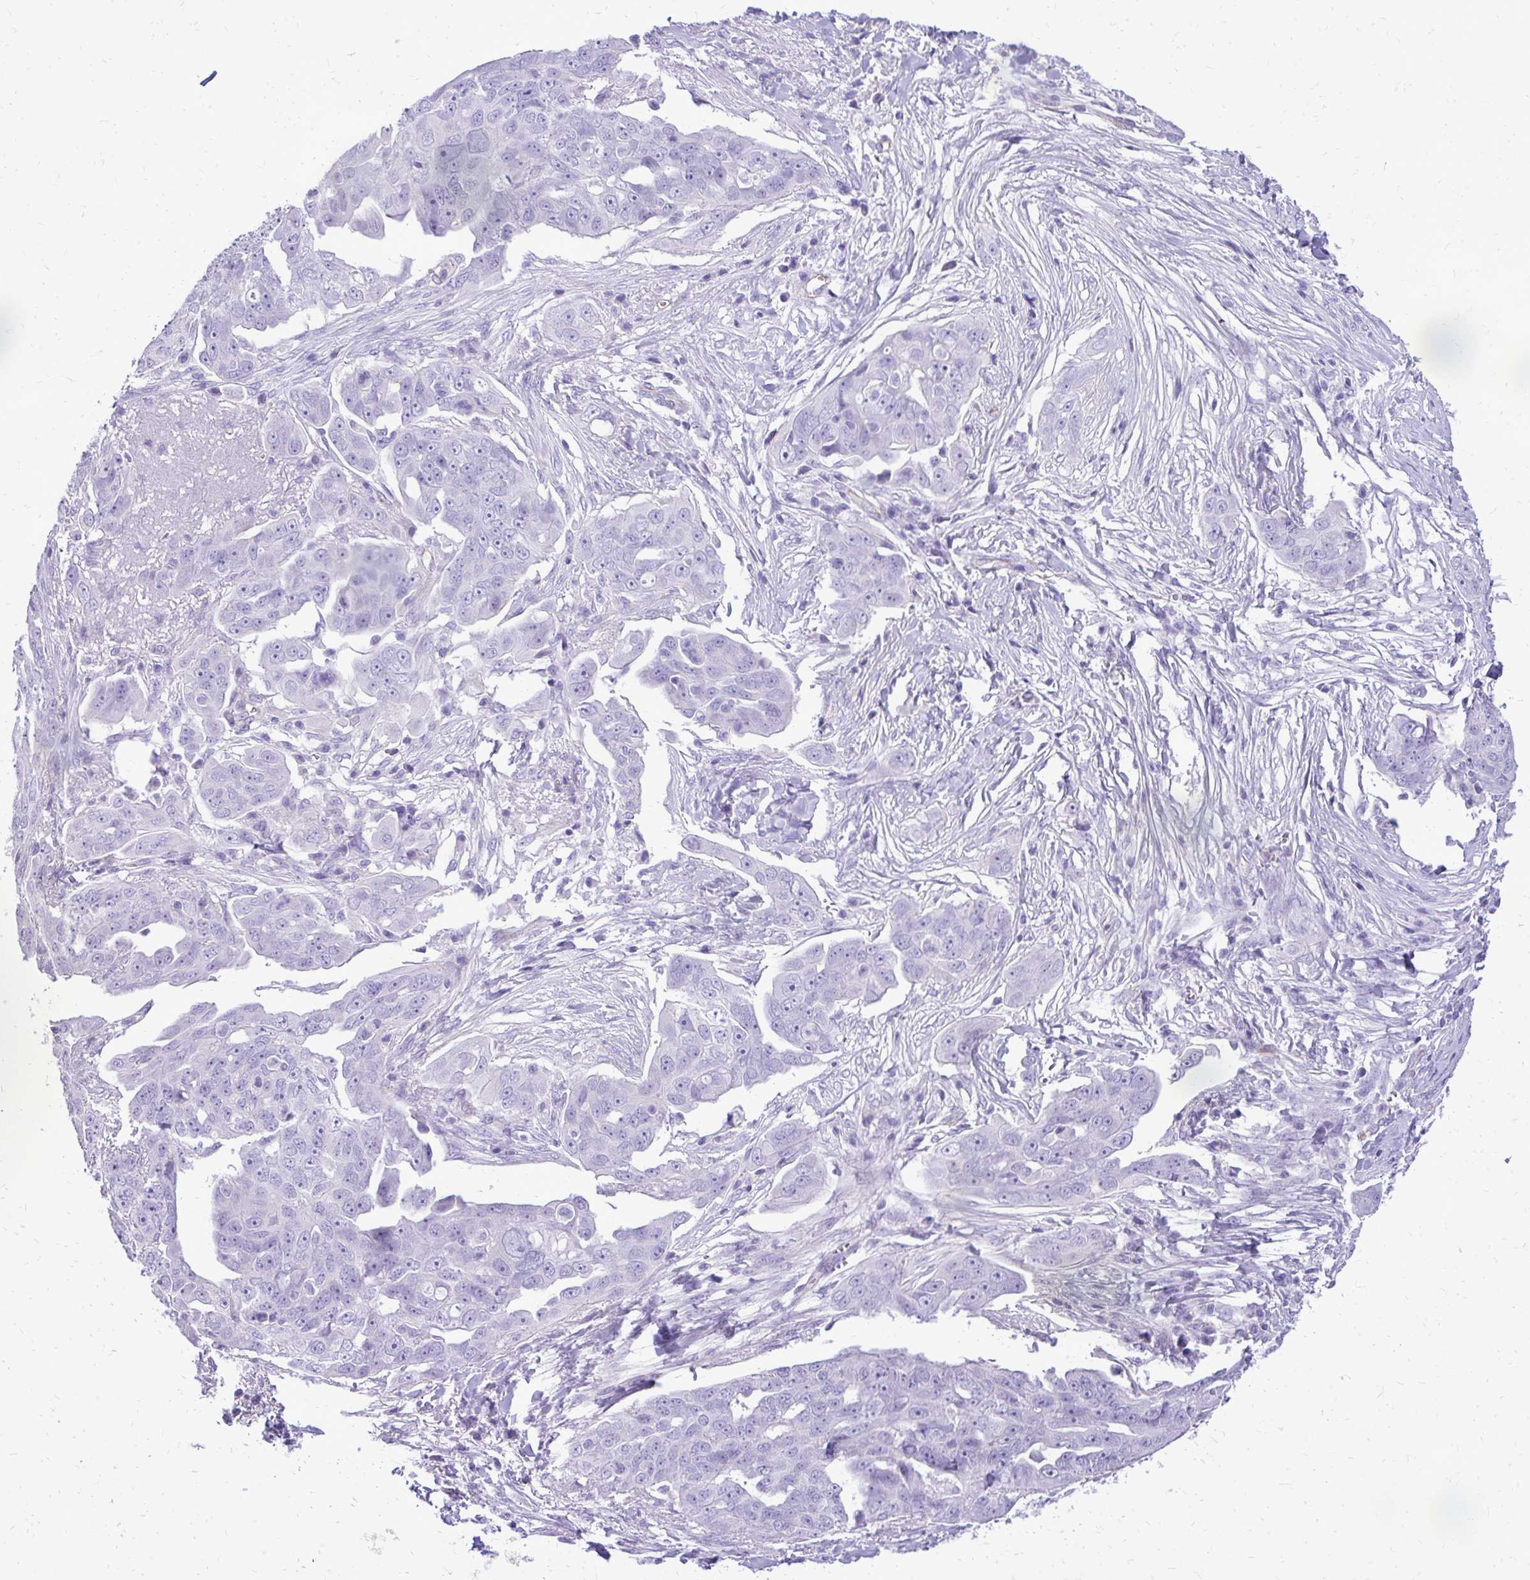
{"staining": {"intensity": "negative", "quantity": "none", "location": "none"}, "tissue": "ovarian cancer", "cell_type": "Tumor cells", "image_type": "cancer", "snomed": [{"axis": "morphology", "description": "Carcinoma, endometroid"}, {"axis": "topography", "description": "Ovary"}], "caption": "High power microscopy micrograph of an immunohistochemistry (IHC) histopathology image of endometroid carcinoma (ovarian), revealing no significant staining in tumor cells.", "gene": "PELI3", "patient": {"sex": "female", "age": 70}}